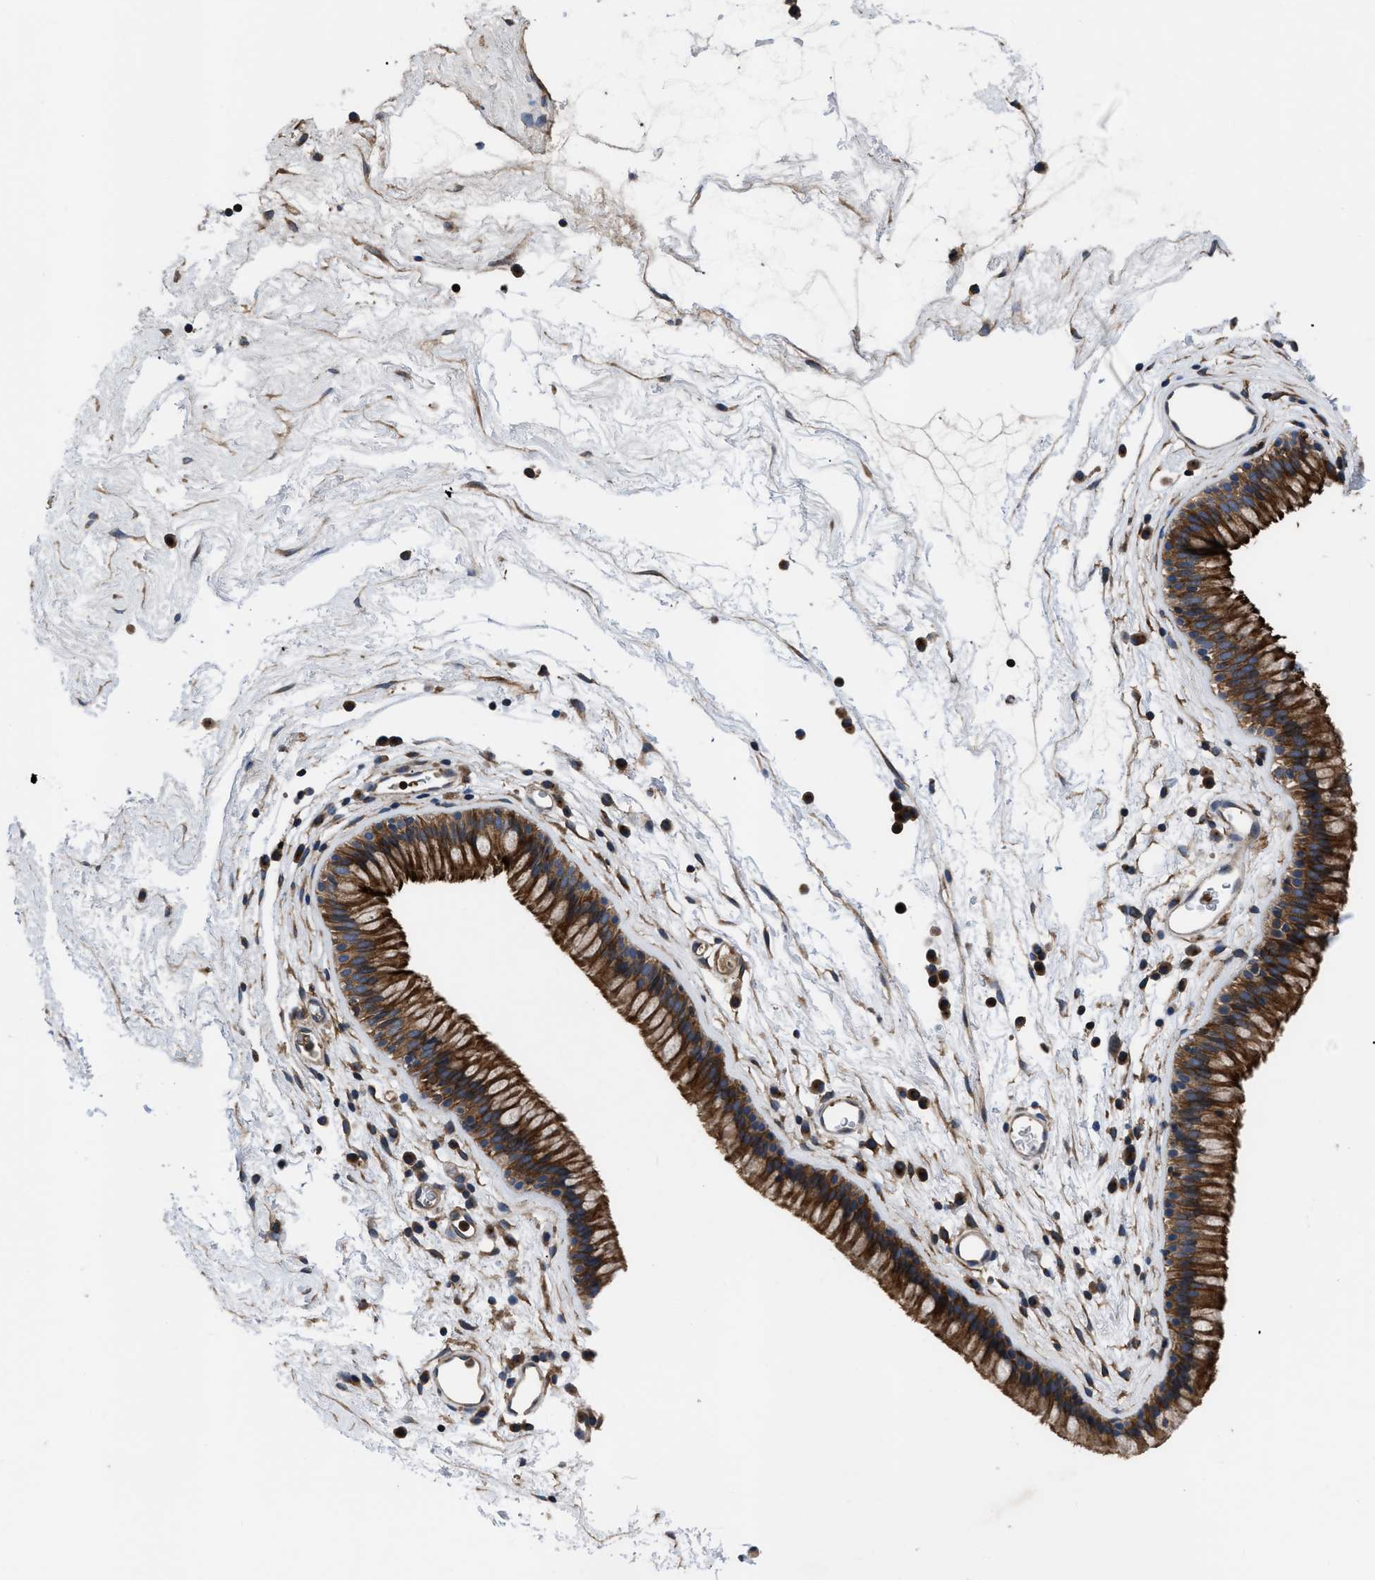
{"staining": {"intensity": "strong", "quantity": ">75%", "location": "cytoplasmic/membranous"}, "tissue": "nasopharynx", "cell_type": "Respiratory epithelial cells", "image_type": "normal", "snomed": [{"axis": "morphology", "description": "Normal tissue, NOS"}, {"axis": "morphology", "description": "Inflammation, NOS"}, {"axis": "topography", "description": "Nasopharynx"}], "caption": "Immunohistochemistry (IHC) of benign nasopharynx displays high levels of strong cytoplasmic/membranous staining in about >75% of respiratory epithelial cells.", "gene": "YBEY", "patient": {"sex": "male", "age": 48}}